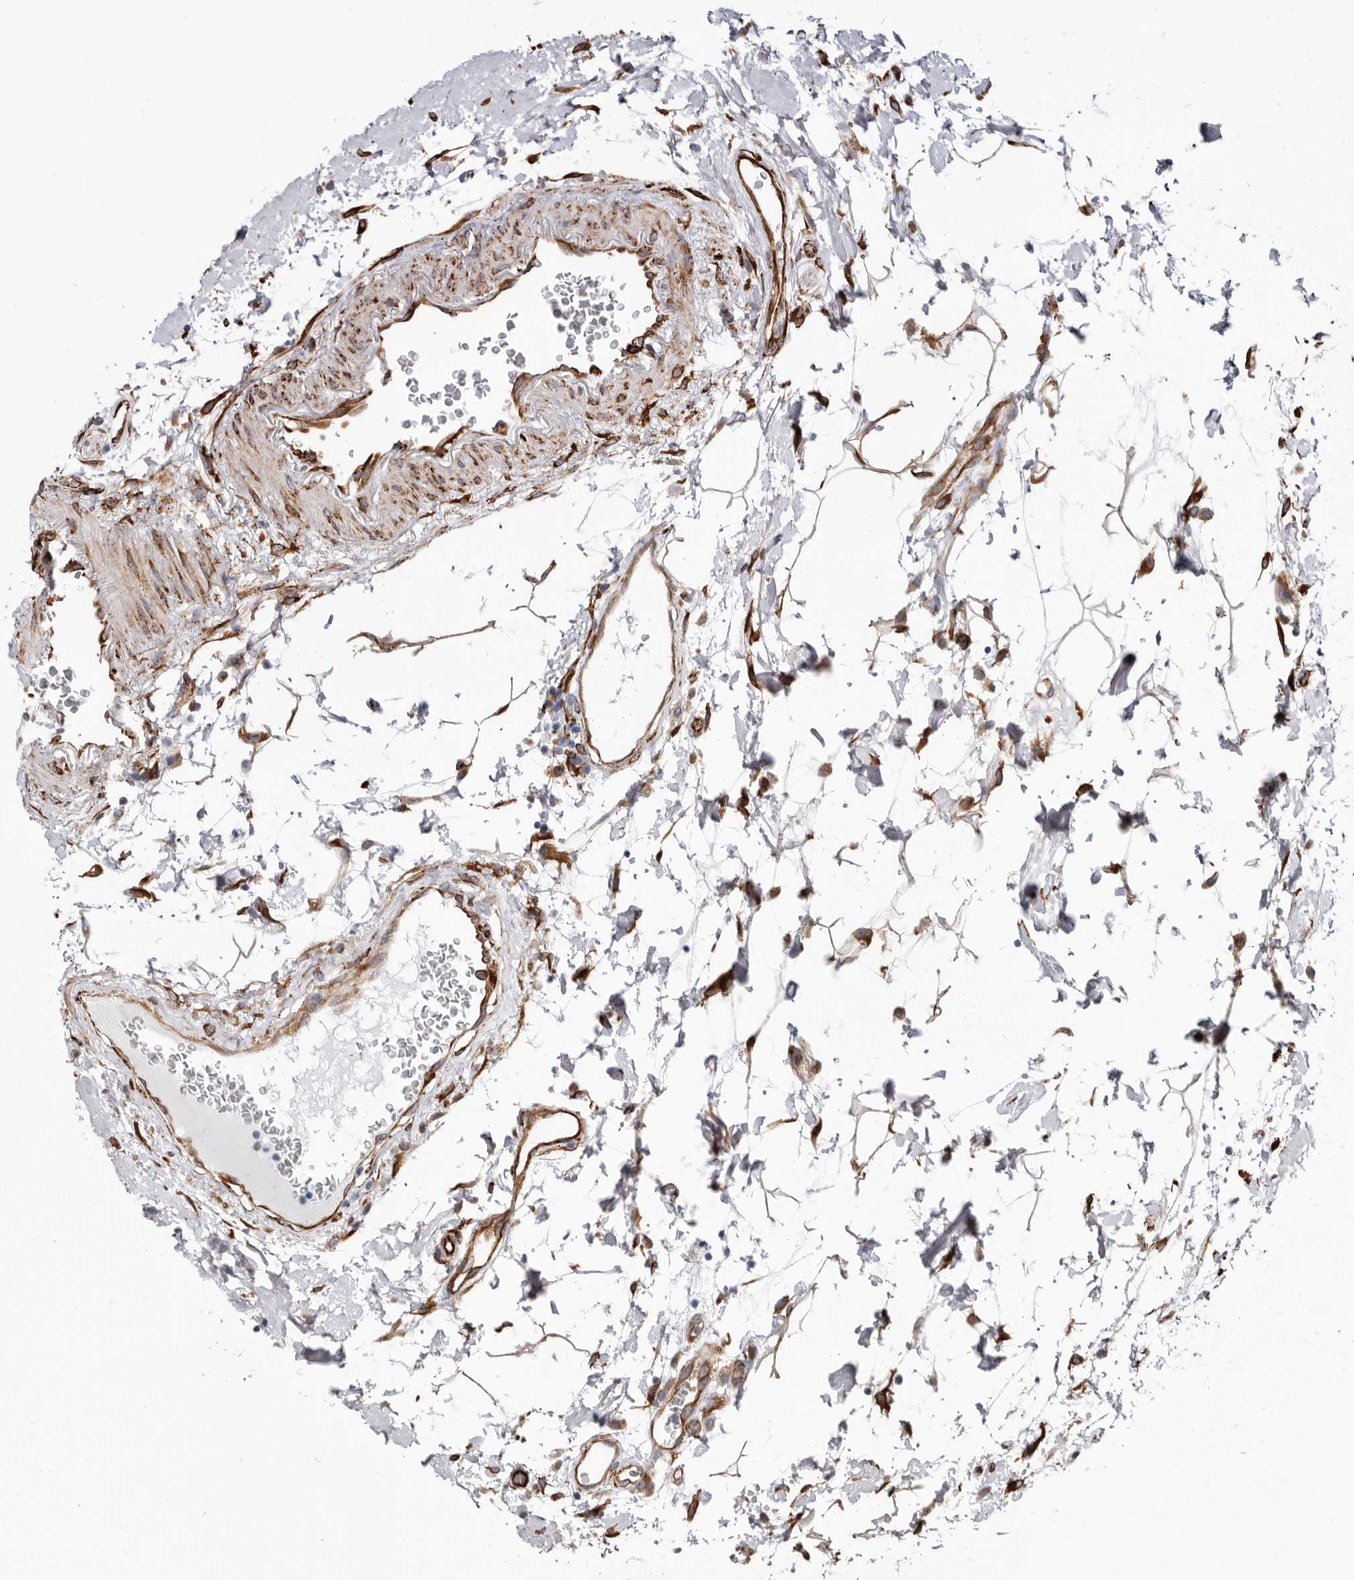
{"staining": {"intensity": "strong", "quantity": ">75%", "location": "cytoplasmic/membranous"}, "tissue": "colon", "cell_type": "Endothelial cells", "image_type": "normal", "snomed": [{"axis": "morphology", "description": "Normal tissue, NOS"}, {"axis": "topography", "description": "Colon"}], "caption": "An IHC image of unremarkable tissue is shown. Protein staining in brown shows strong cytoplasmic/membranous positivity in colon within endothelial cells. (DAB = brown stain, brightfield microscopy at high magnification).", "gene": "SEMA3E", "patient": {"sex": "female", "age": 79}}